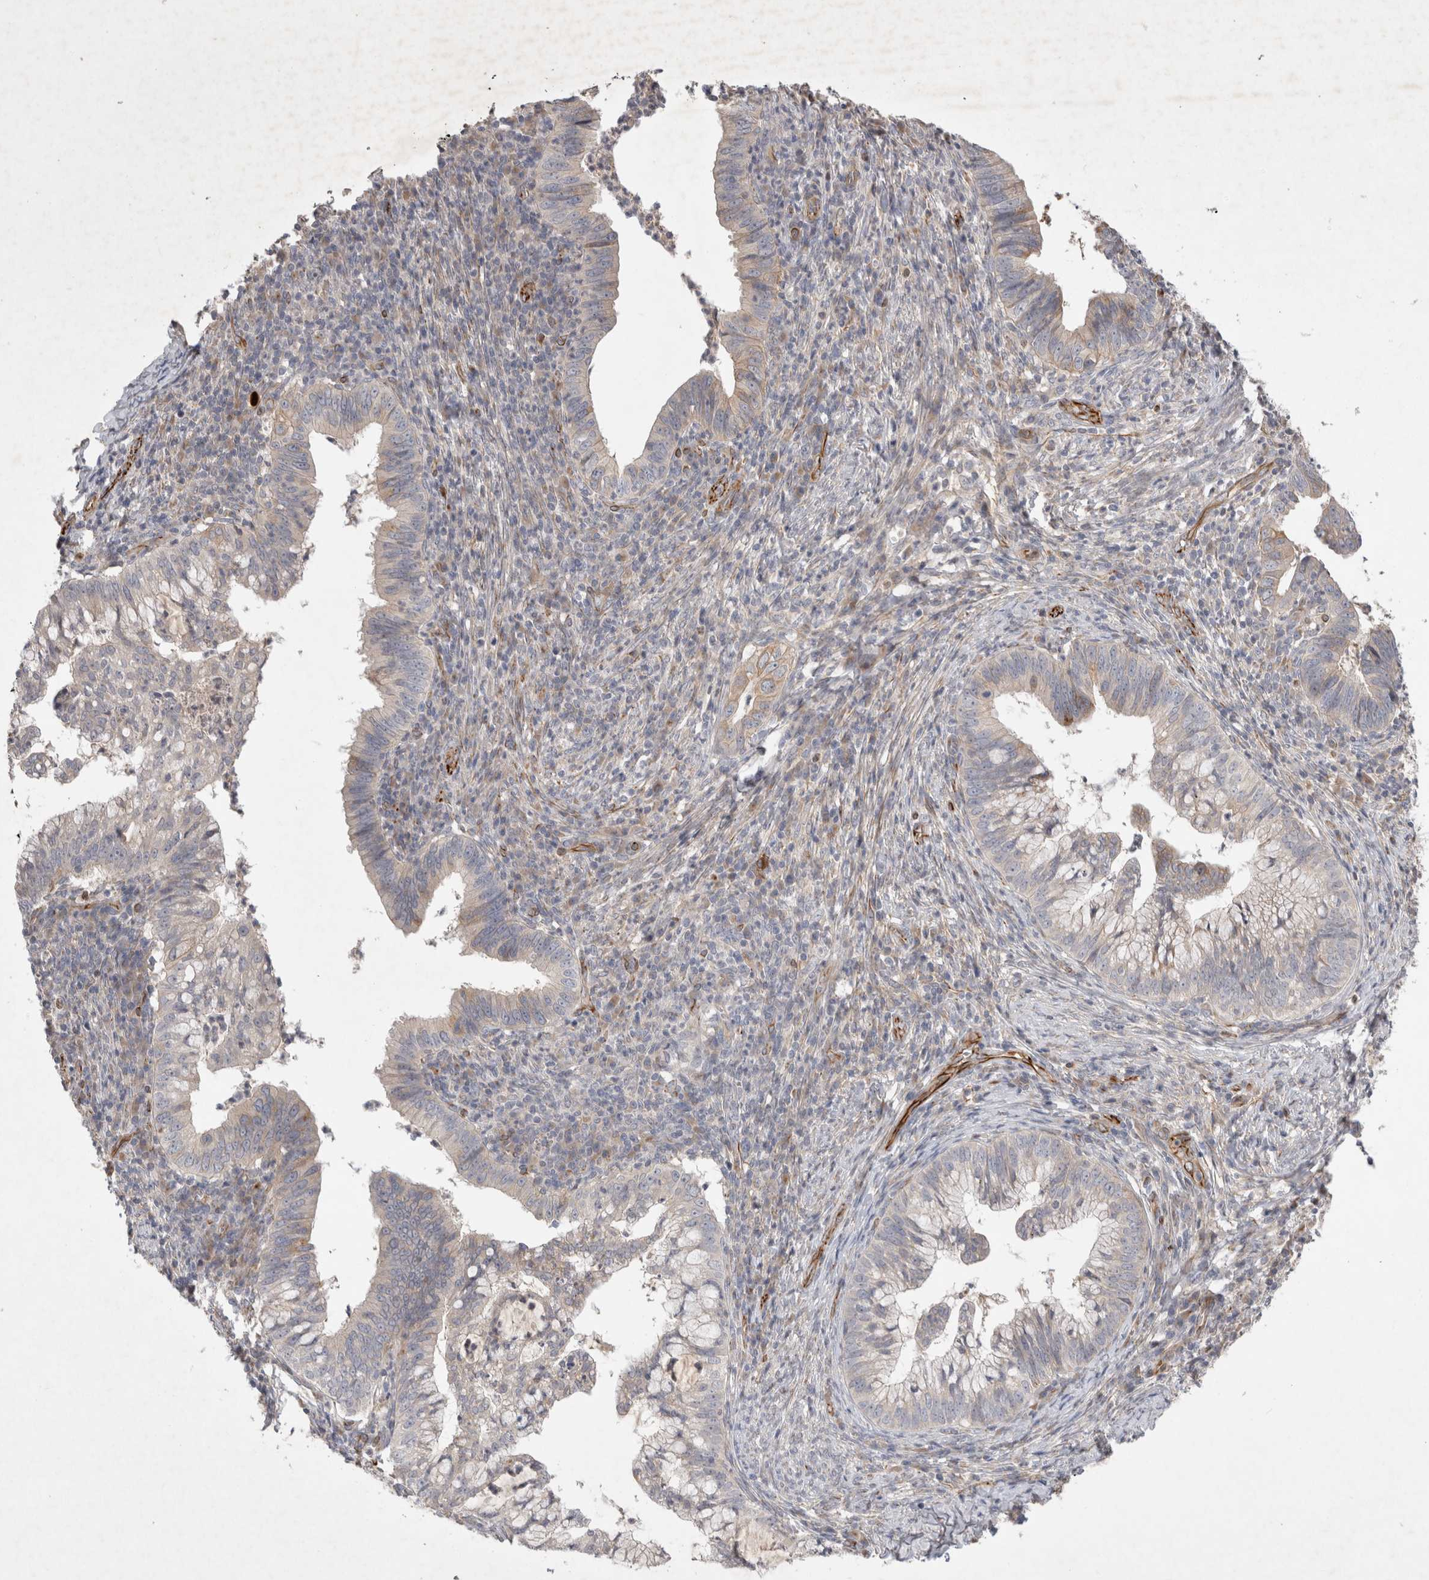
{"staining": {"intensity": "negative", "quantity": "none", "location": "none"}, "tissue": "cervical cancer", "cell_type": "Tumor cells", "image_type": "cancer", "snomed": [{"axis": "morphology", "description": "Adenocarcinoma, NOS"}, {"axis": "topography", "description": "Cervix"}], "caption": "Immunohistochemistry histopathology image of neoplastic tissue: cervical adenocarcinoma stained with DAB (3,3'-diaminobenzidine) reveals no significant protein expression in tumor cells.", "gene": "NMU", "patient": {"sex": "female", "age": 36}}